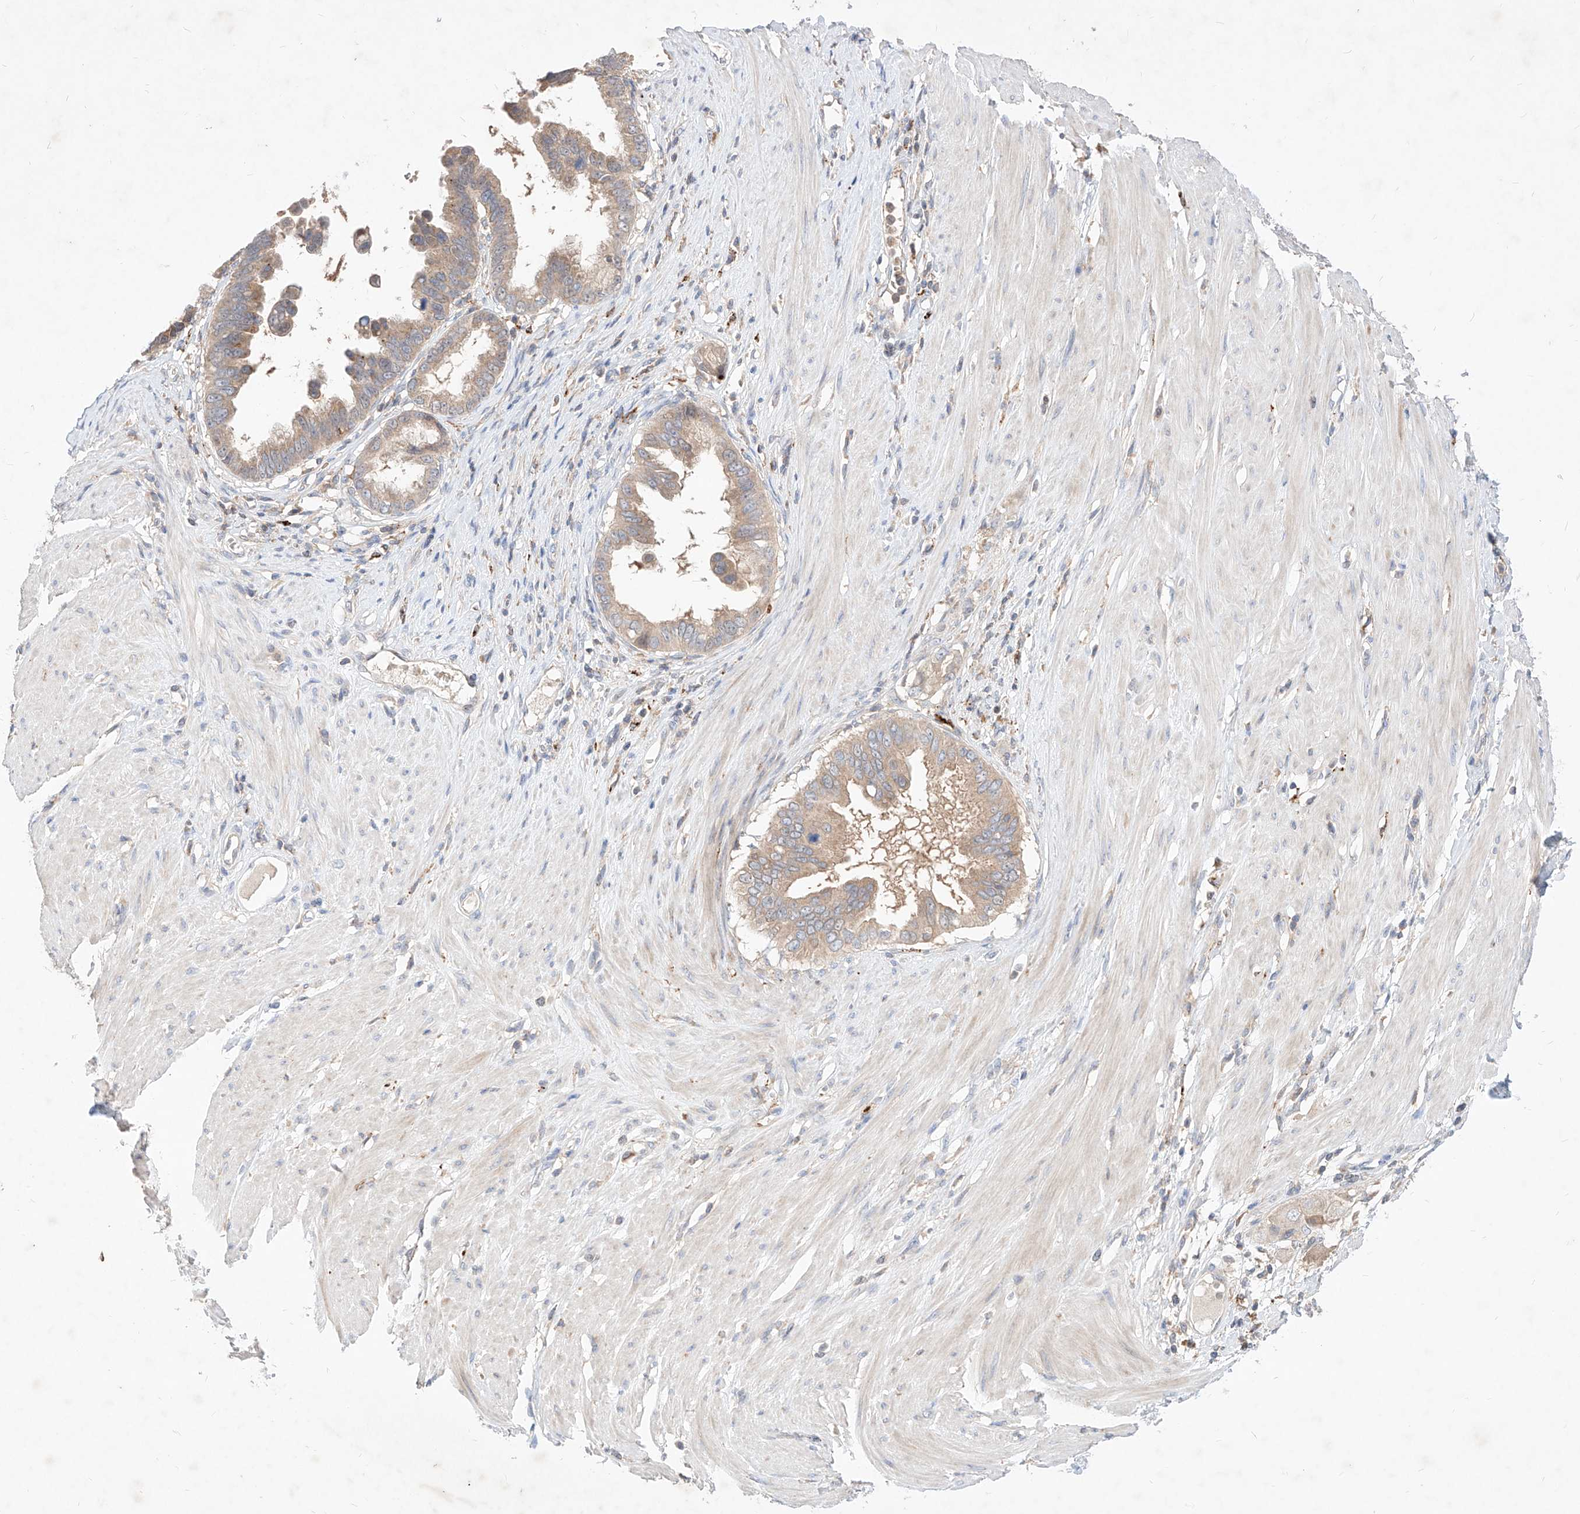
{"staining": {"intensity": "weak", "quantity": ">75%", "location": "cytoplasmic/membranous"}, "tissue": "pancreatic cancer", "cell_type": "Tumor cells", "image_type": "cancer", "snomed": [{"axis": "morphology", "description": "Adenocarcinoma, NOS"}, {"axis": "topography", "description": "Pancreas"}], "caption": "There is low levels of weak cytoplasmic/membranous expression in tumor cells of pancreatic cancer, as demonstrated by immunohistochemical staining (brown color).", "gene": "TSNAX", "patient": {"sex": "female", "age": 56}}